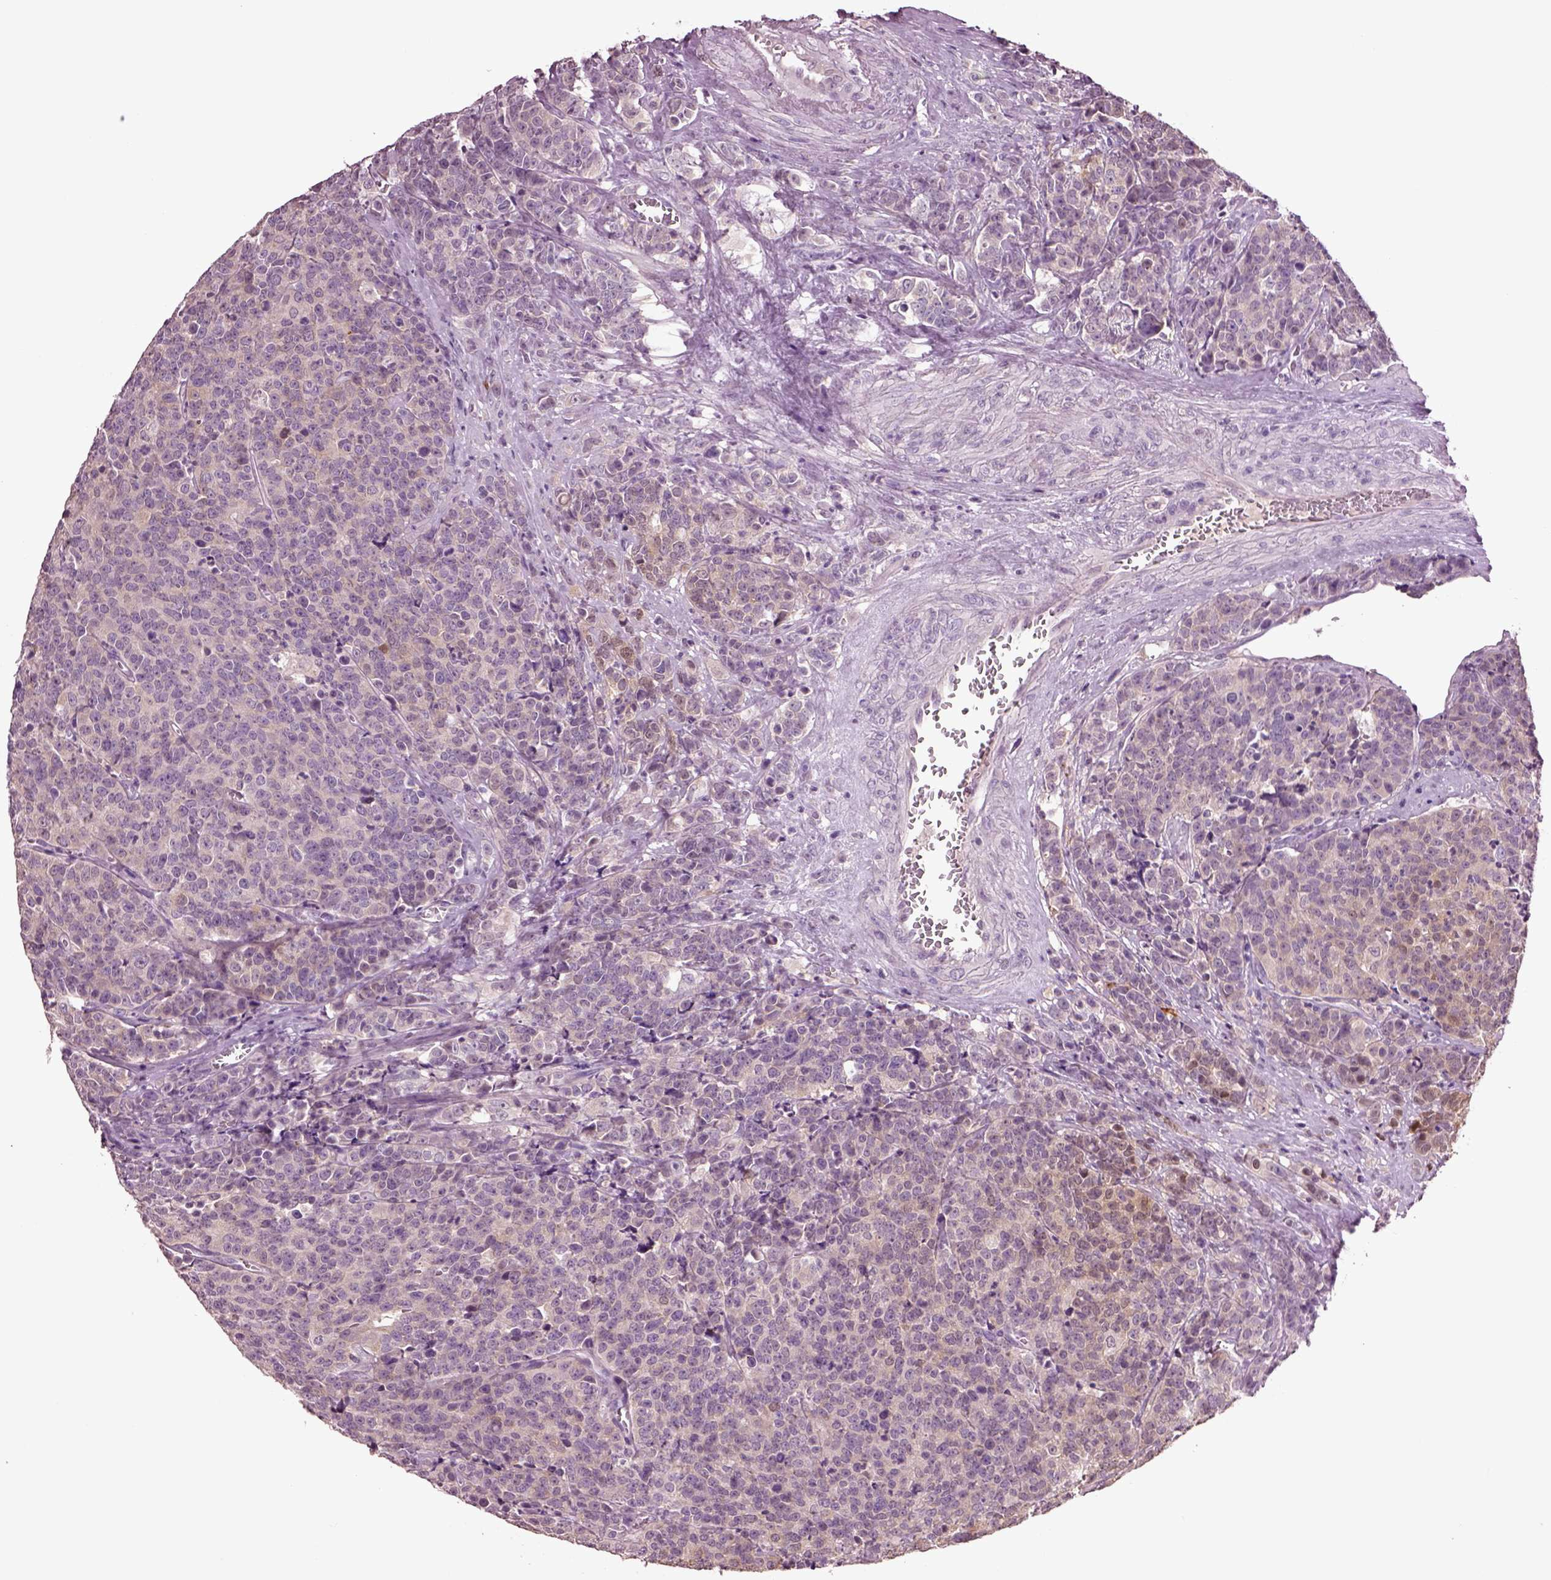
{"staining": {"intensity": "moderate", "quantity": "<25%", "location": "cytoplasmic/membranous"}, "tissue": "prostate cancer", "cell_type": "Tumor cells", "image_type": "cancer", "snomed": [{"axis": "morphology", "description": "Adenocarcinoma, NOS"}, {"axis": "topography", "description": "Prostate"}], "caption": "Moderate cytoplasmic/membranous expression is identified in approximately <25% of tumor cells in prostate adenocarcinoma.", "gene": "CLPSL1", "patient": {"sex": "male", "age": 67}}